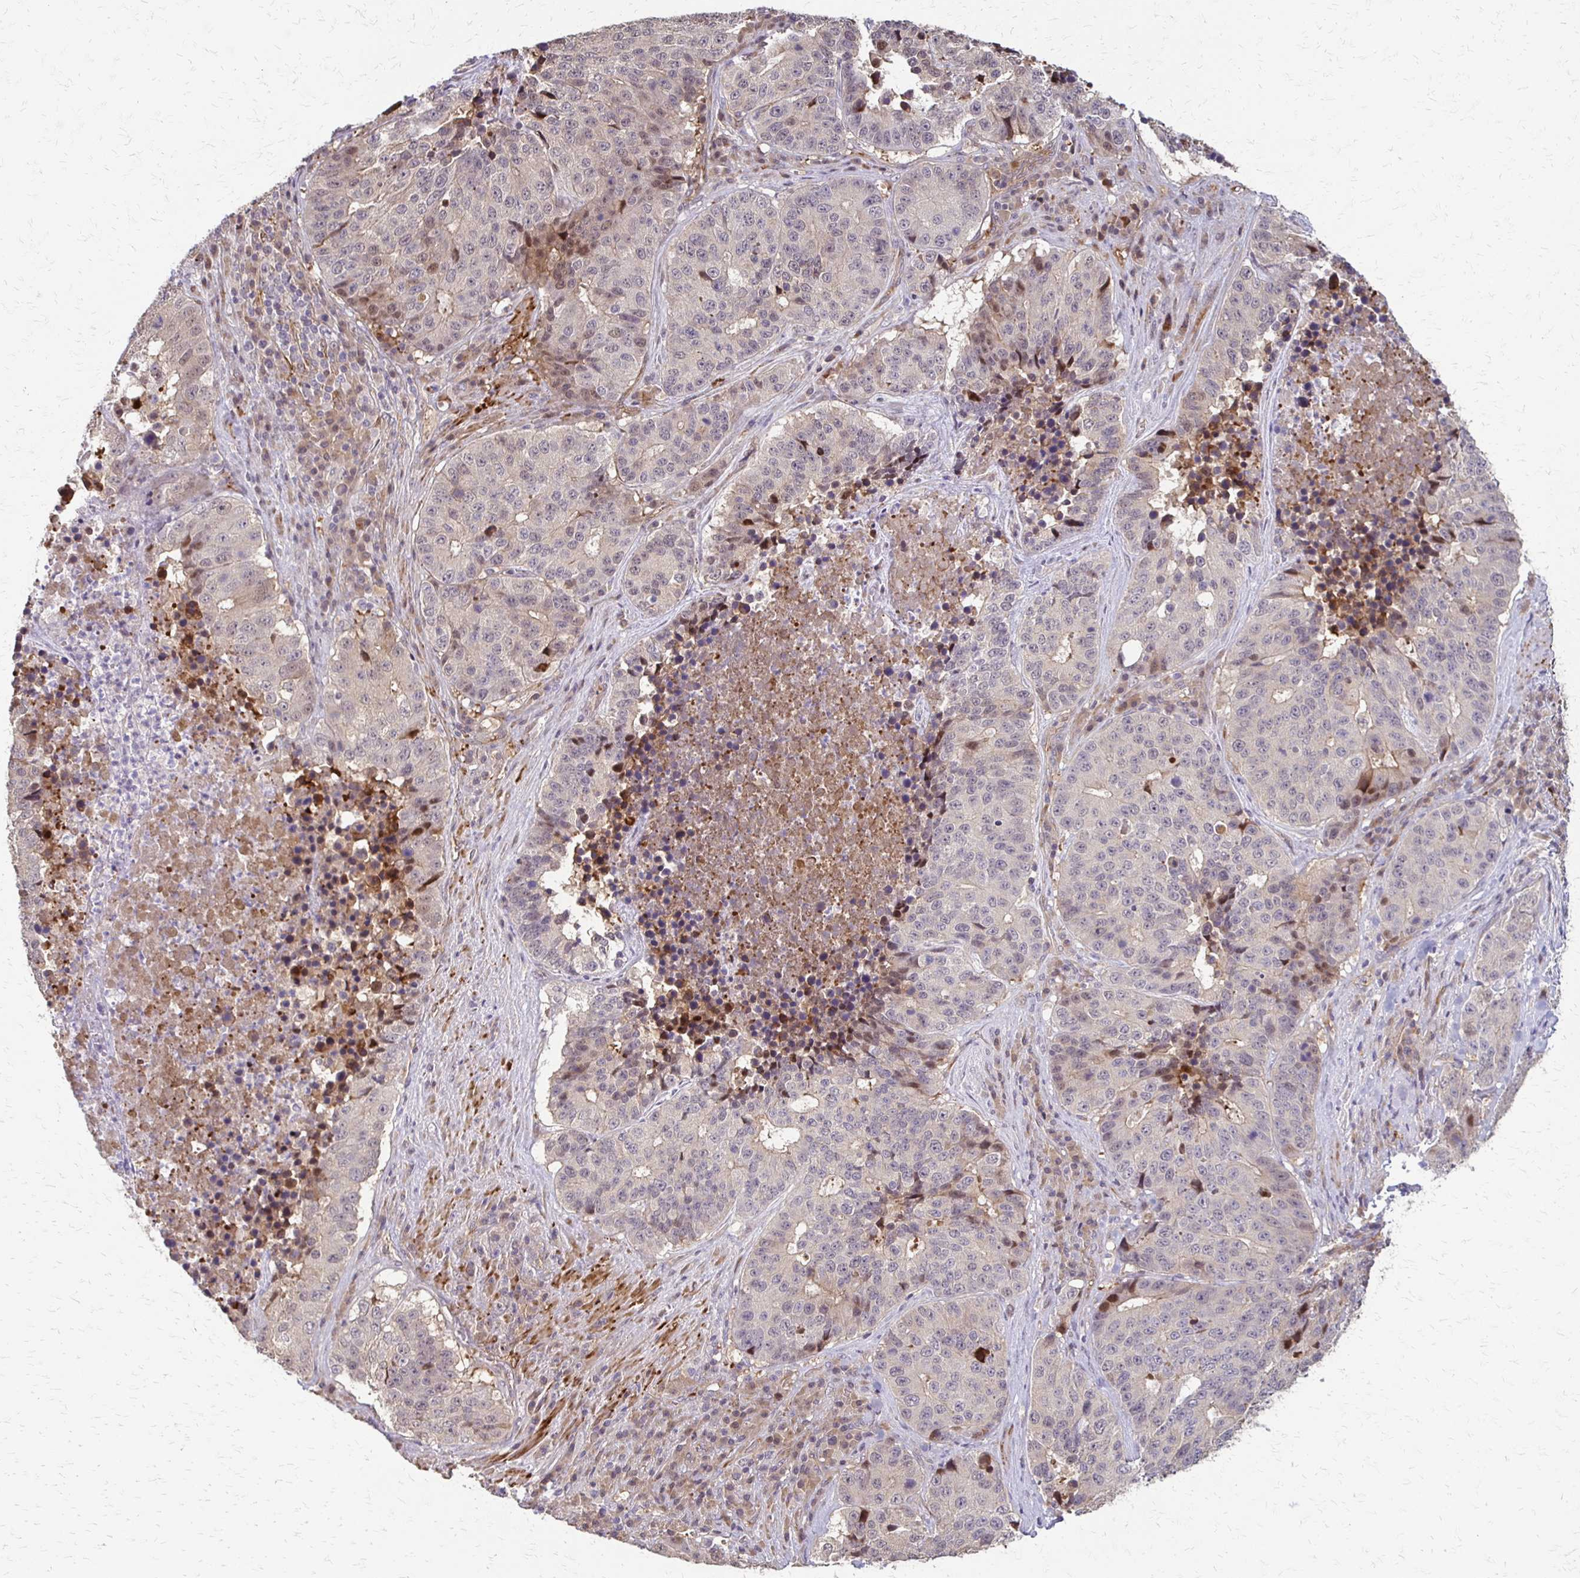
{"staining": {"intensity": "weak", "quantity": "<25%", "location": "cytoplasmic/membranous"}, "tissue": "stomach cancer", "cell_type": "Tumor cells", "image_type": "cancer", "snomed": [{"axis": "morphology", "description": "Adenocarcinoma, NOS"}, {"axis": "topography", "description": "Stomach"}], "caption": "Protein analysis of stomach cancer (adenocarcinoma) exhibits no significant expression in tumor cells.", "gene": "CFL2", "patient": {"sex": "male", "age": 71}}